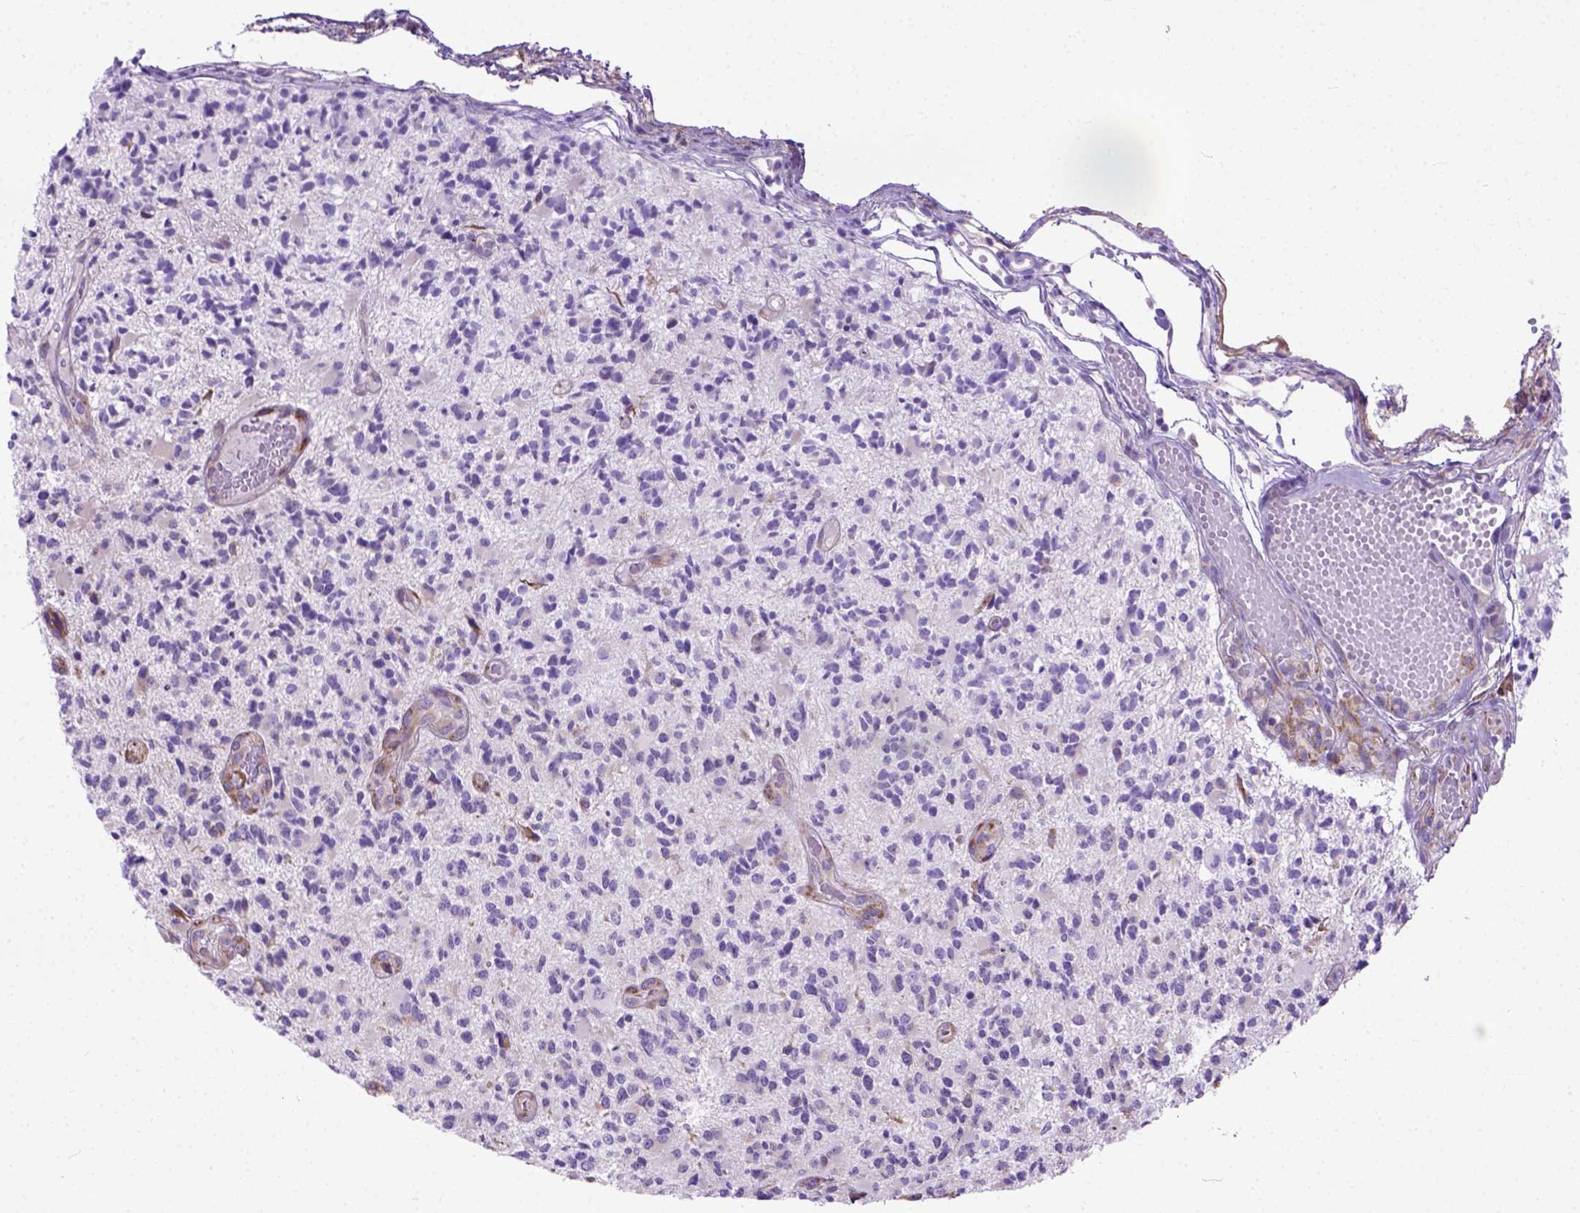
{"staining": {"intensity": "negative", "quantity": "none", "location": "none"}, "tissue": "glioma", "cell_type": "Tumor cells", "image_type": "cancer", "snomed": [{"axis": "morphology", "description": "Glioma, malignant, High grade"}, {"axis": "topography", "description": "Brain"}], "caption": "DAB immunohistochemical staining of human glioma exhibits no significant positivity in tumor cells. (Immunohistochemistry (ihc), brightfield microscopy, high magnification).", "gene": "PLK4", "patient": {"sex": "female", "age": 63}}